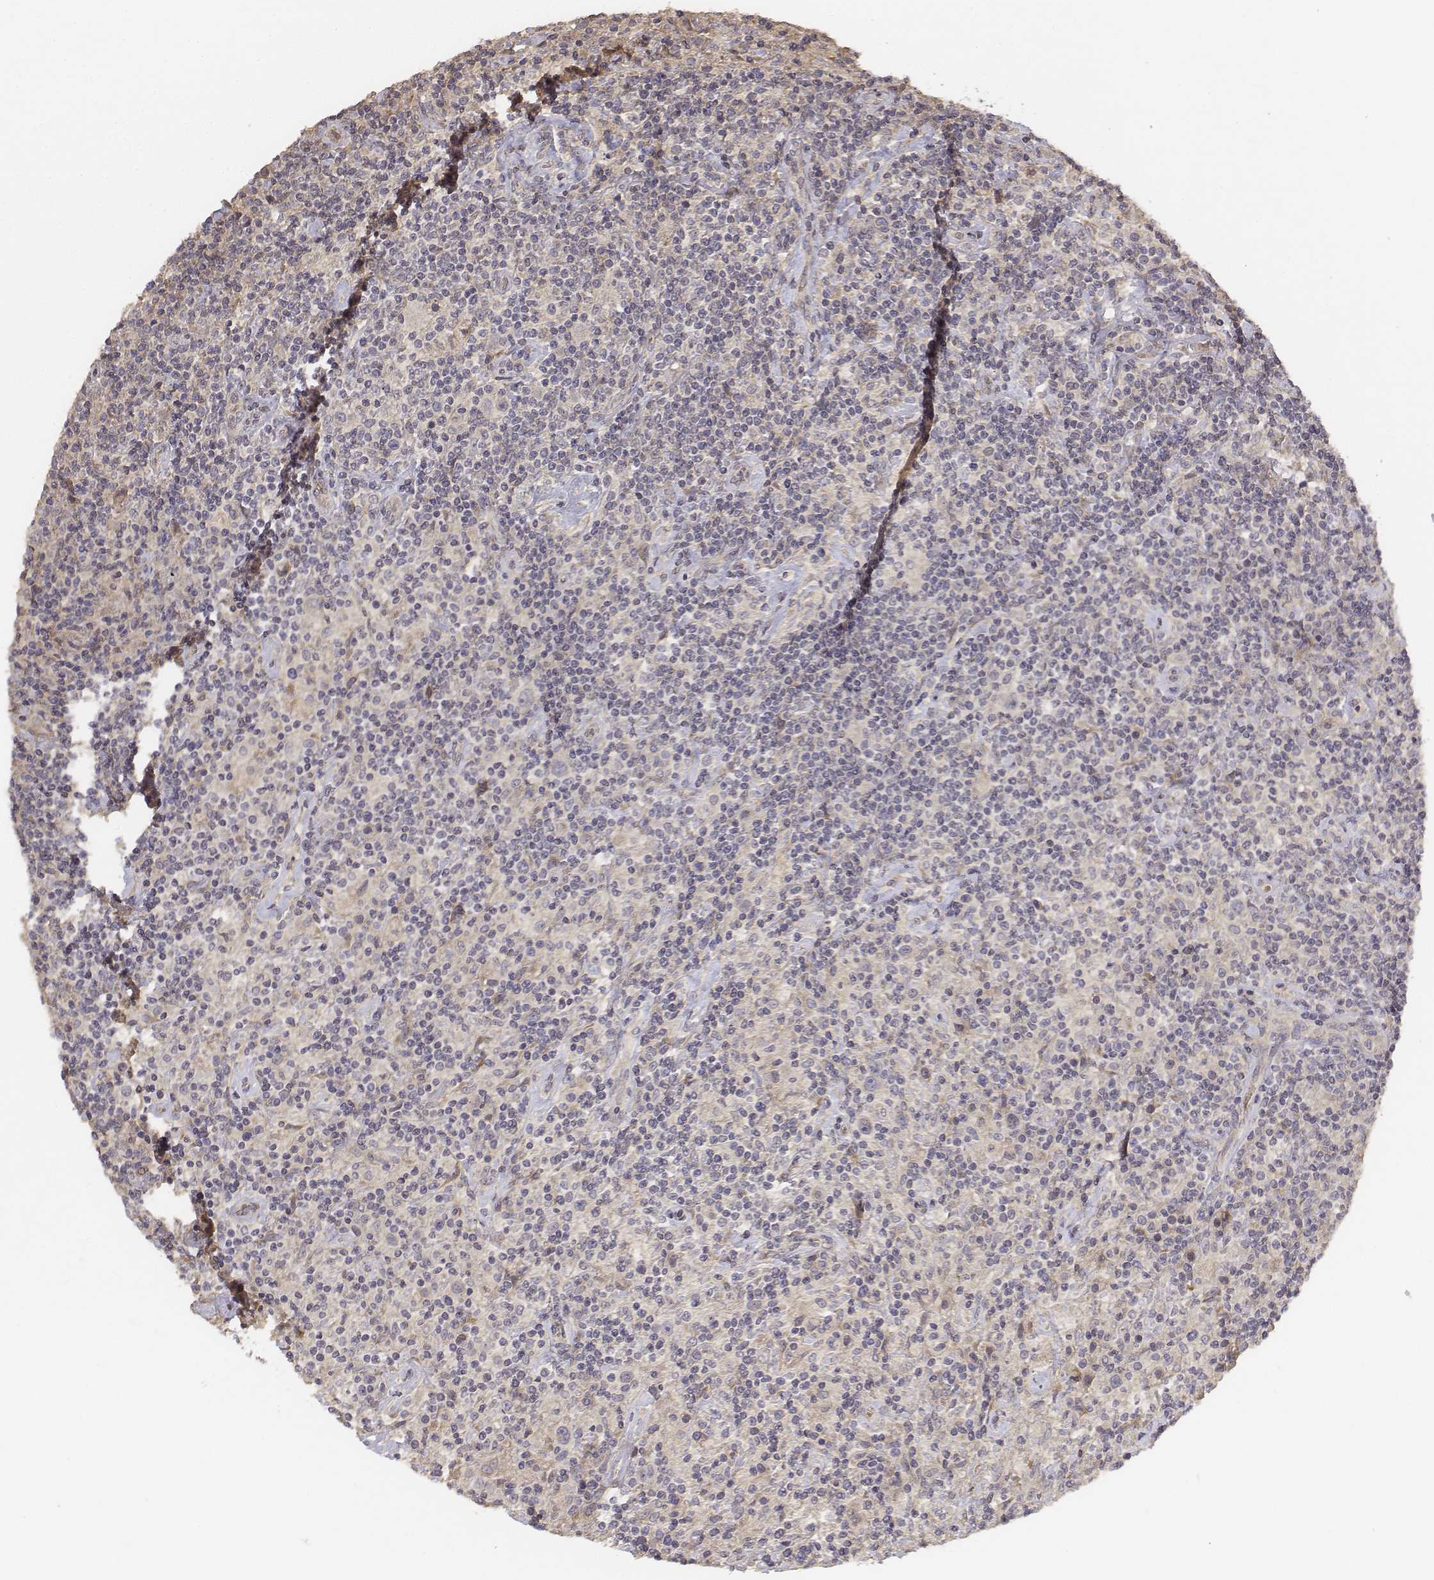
{"staining": {"intensity": "weak", "quantity": "<25%", "location": "cytoplasmic/membranous"}, "tissue": "lymphoma", "cell_type": "Tumor cells", "image_type": "cancer", "snomed": [{"axis": "morphology", "description": "Hodgkin's disease, NOS"}, {"axis": "topography", "description": "Lymph node"}], "caption": "Lymphoma was stained to show a protein in brown. There is no significant positivity in tumor cells.", "gene": "FBXO21", "patient": {"sex": "male", "age": 70}}